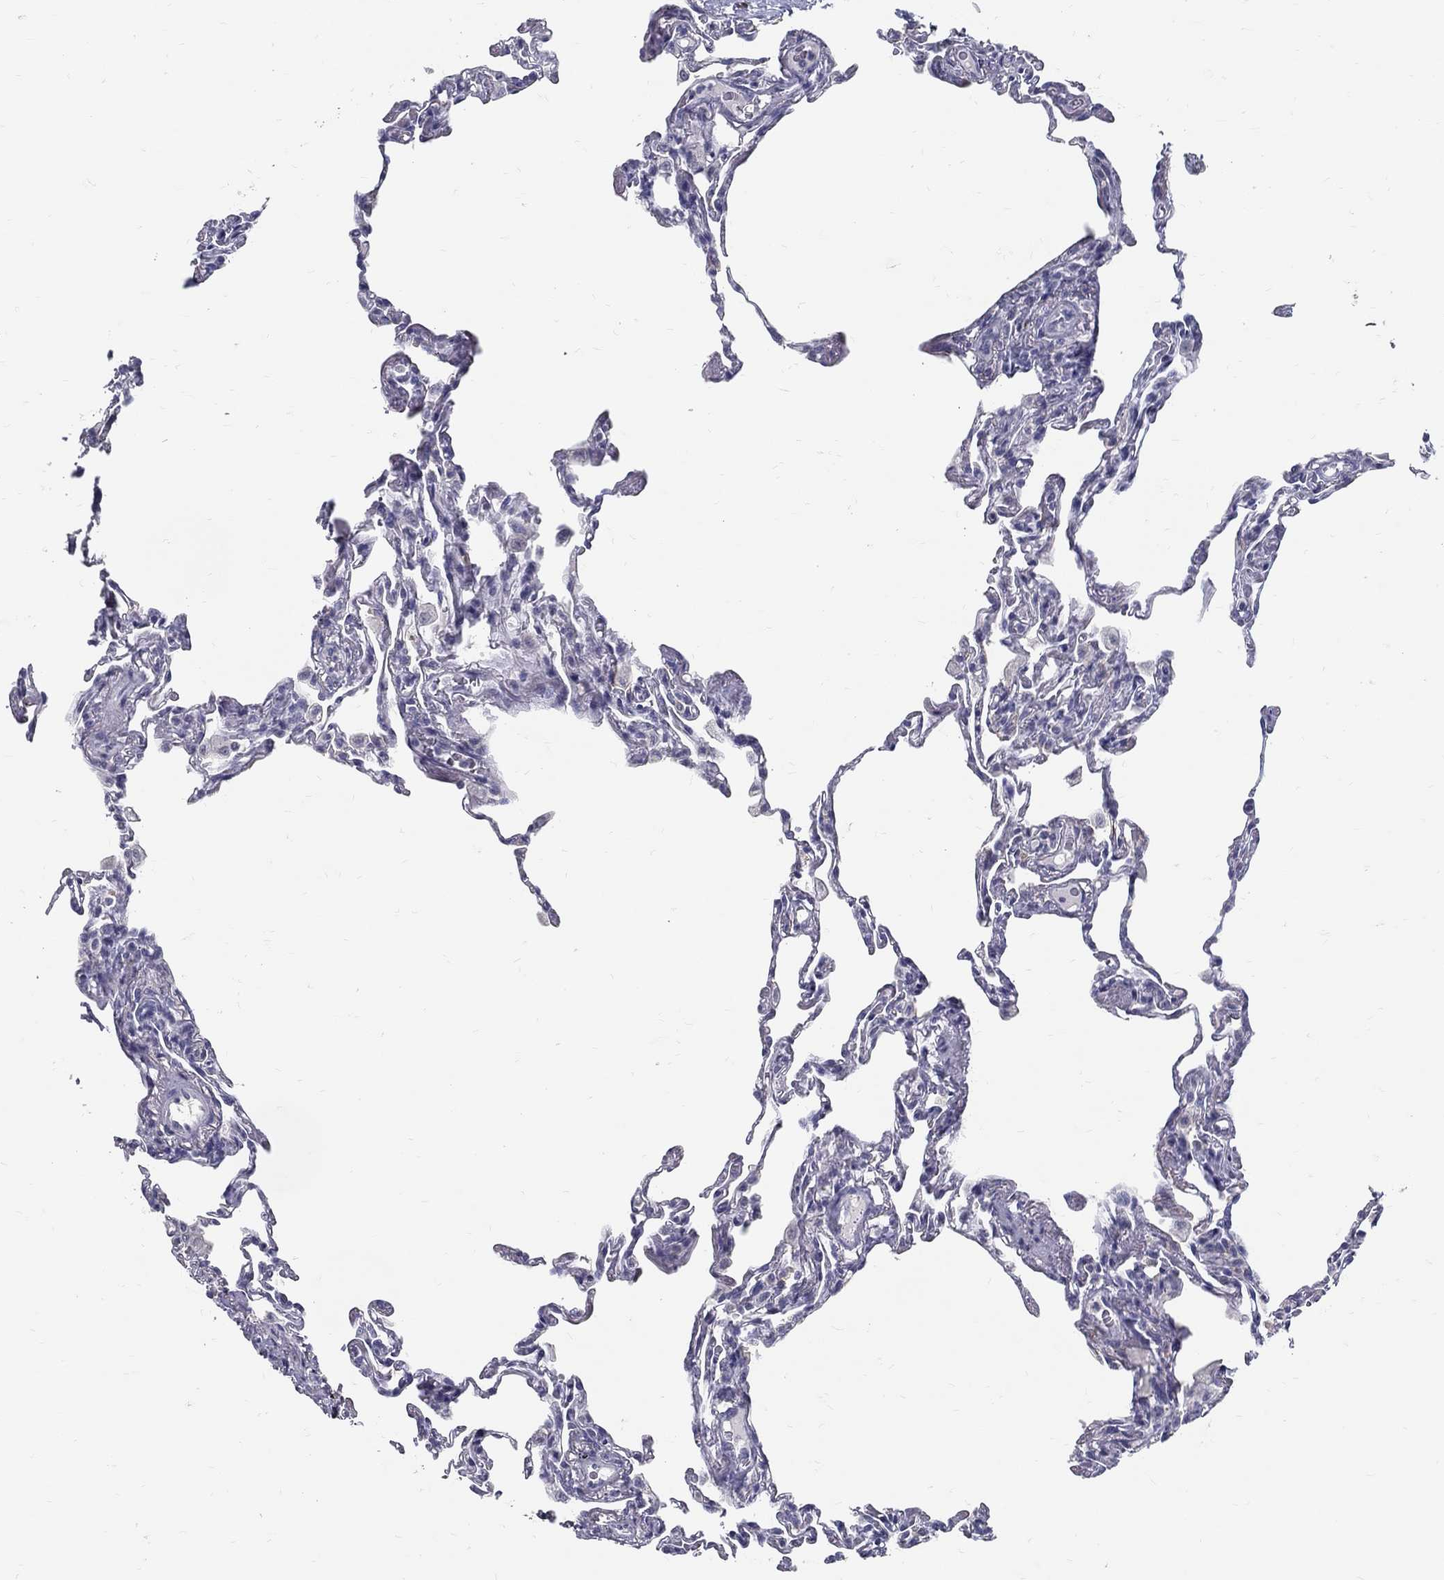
{"staining": {"intensity": "negative", "quantity": "none", "location": "none"}, "tissue": "lung", "cell_type": "Alveolar cells", "image_type": "normal", "snomed": [{"axis": "morphology", "description": "Normal tissue, NOS"}, {"axis": "topography", "description": "Lung"}], "caption": "IHC micrograph of normal lung: lung stained with DAB demonstrates no significant protein staining in alveolar cells.", "gene": "ACE2", "patient": {"sex": "female", "age": 57}}